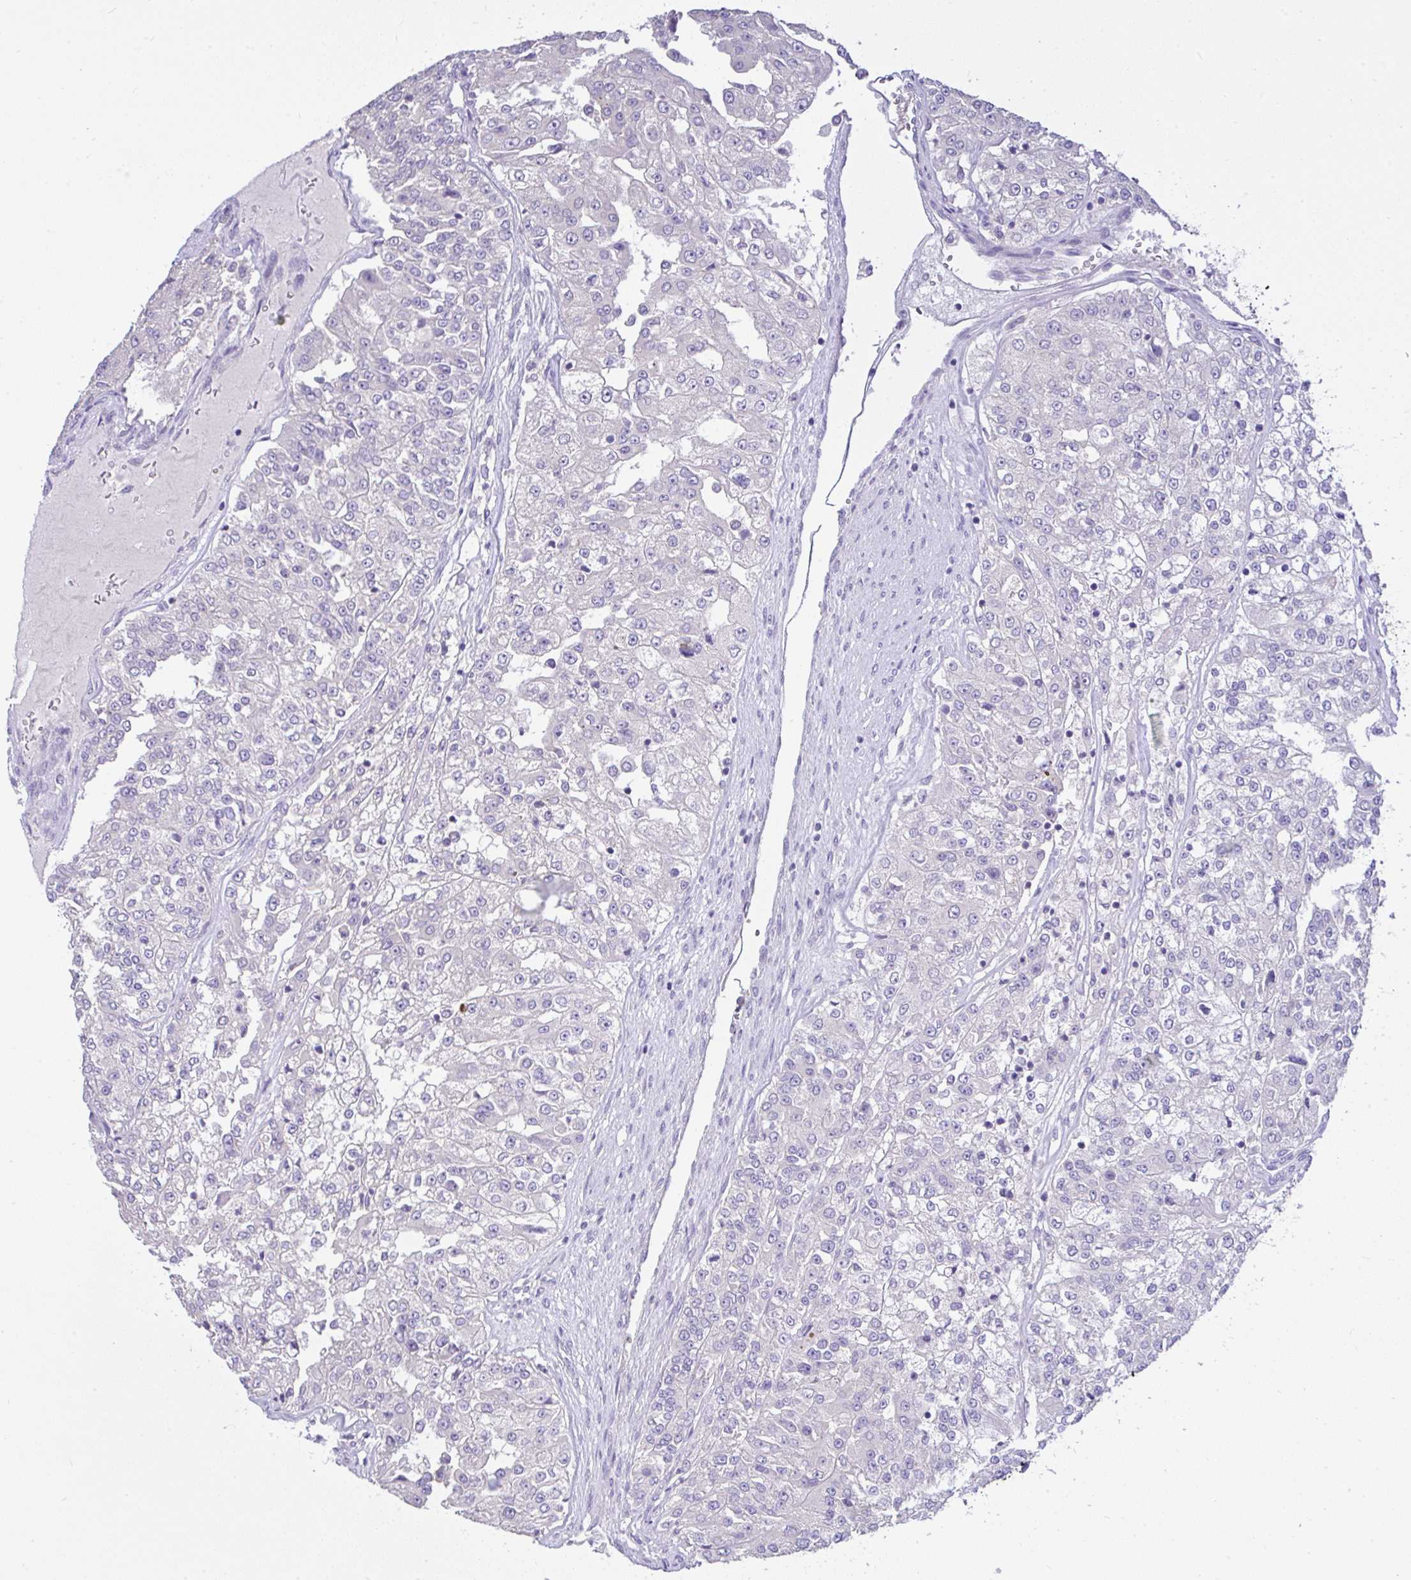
{"staining": {"intensity": "negative", "quantity": "none", "location": "none"}, "tissue": "renal cancer", "cell_type": "Tumor cells", "image_type": "cancer", "snomed": [{"axis": "morphology", "description": "Adenocarcinoma, NOS"}, {"axis": "topography", "description": "Kidney"}], "caption": "IHC of human renal cancer reveals no positivity in tumor cells.", "gene": "CTU1", "patient": {"sex": "female", "age": 63}}